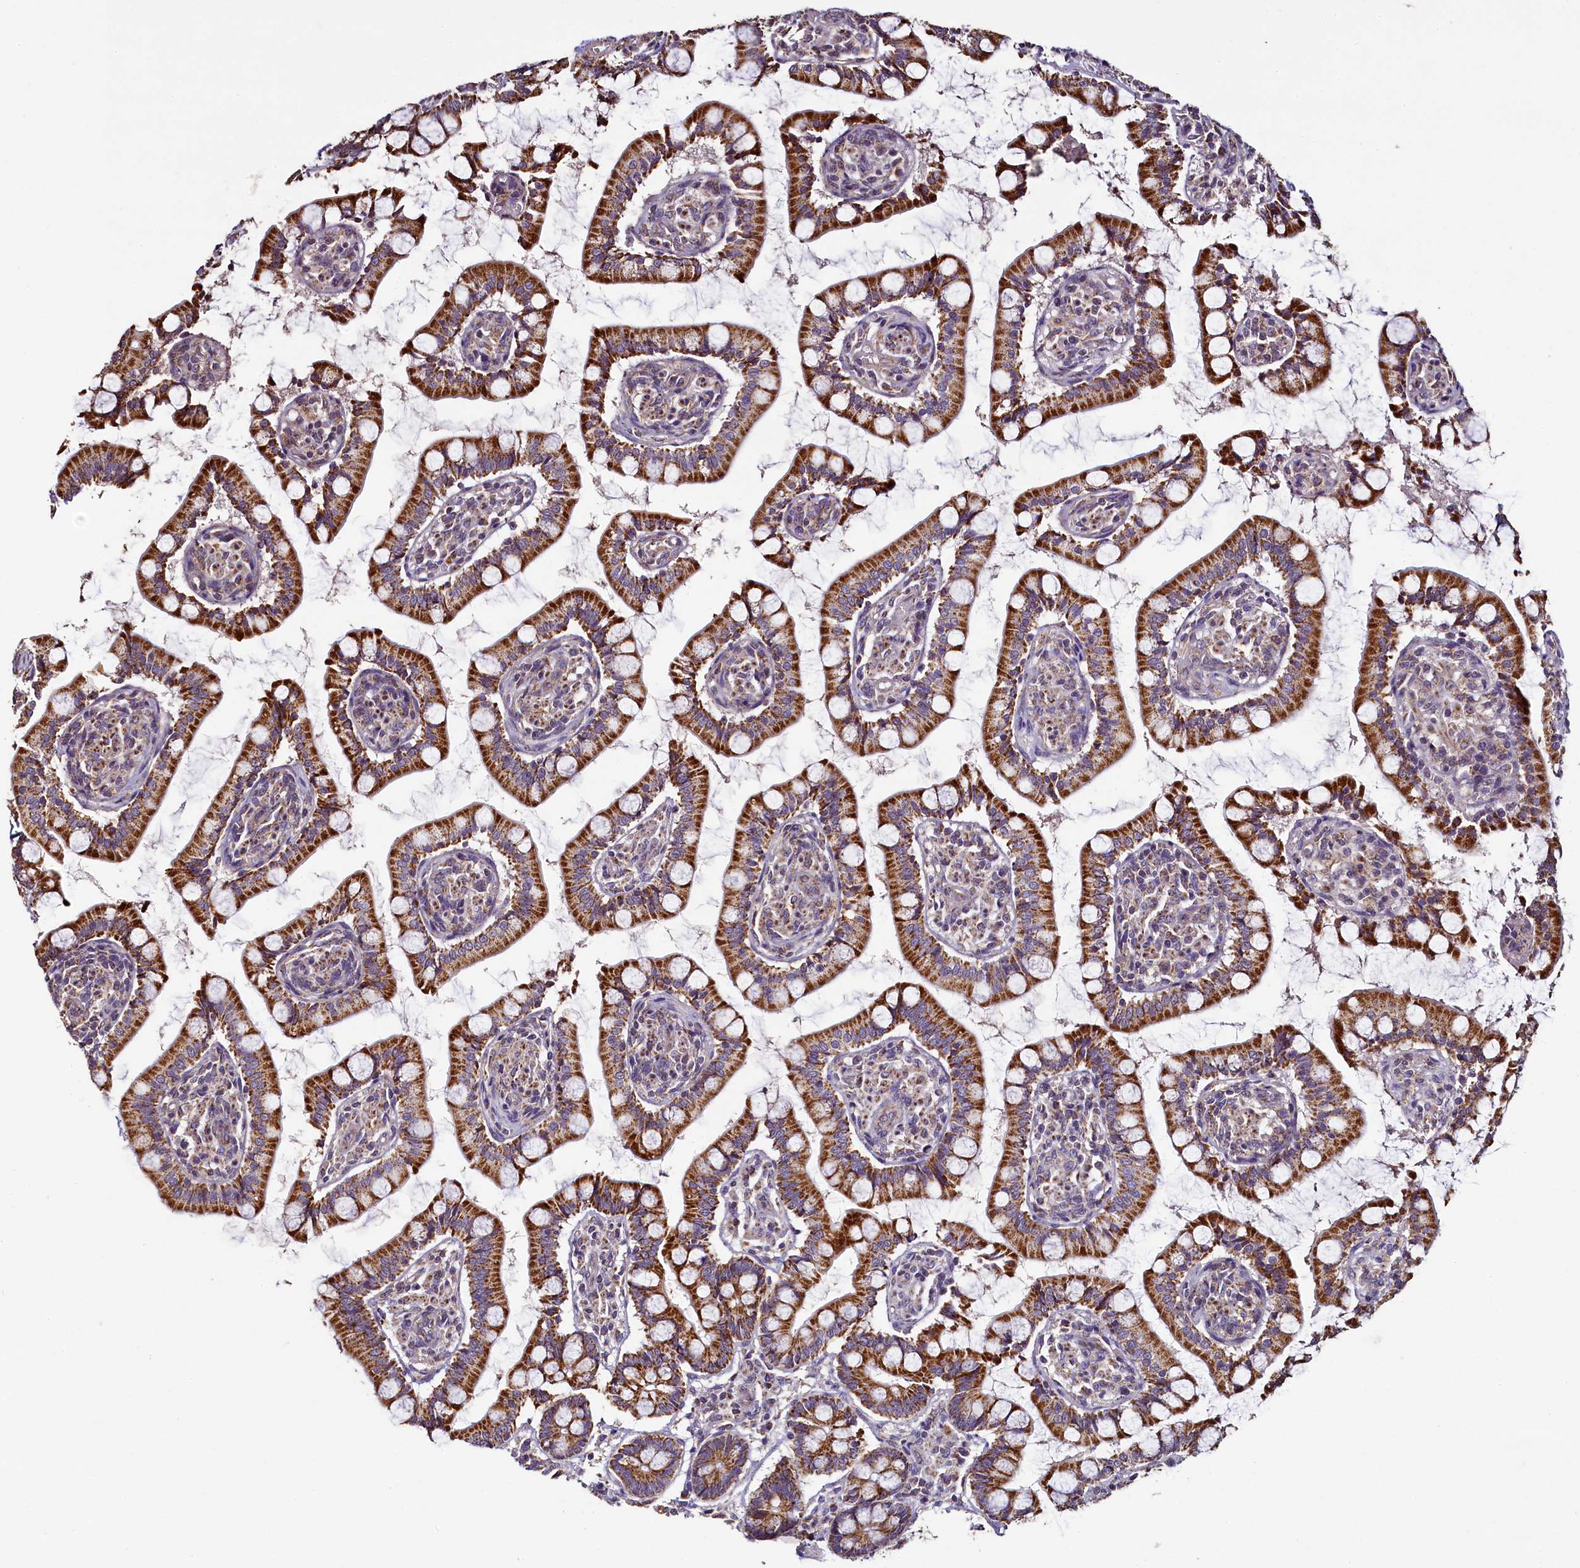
{"staining": {"intensity": "strong", "quantity": ">75%", "location": "cytoplasmic/membranous"}, "tissue": "small intestine", "cell_type": "Glandular cells", "image_type": "normal", "snomed": [{"axis": "morphology", "description": "Normal tissue, NOS"}, {"axis": "topography", "description": "Small intestine"}], "caption": "A brown stain highlights strong cytoplasmic/membranous expression of a protein in glandular cells of unremarkable small intestine.", "gene": "COQ9", "patient": {"sex": "male", "age": 52}}